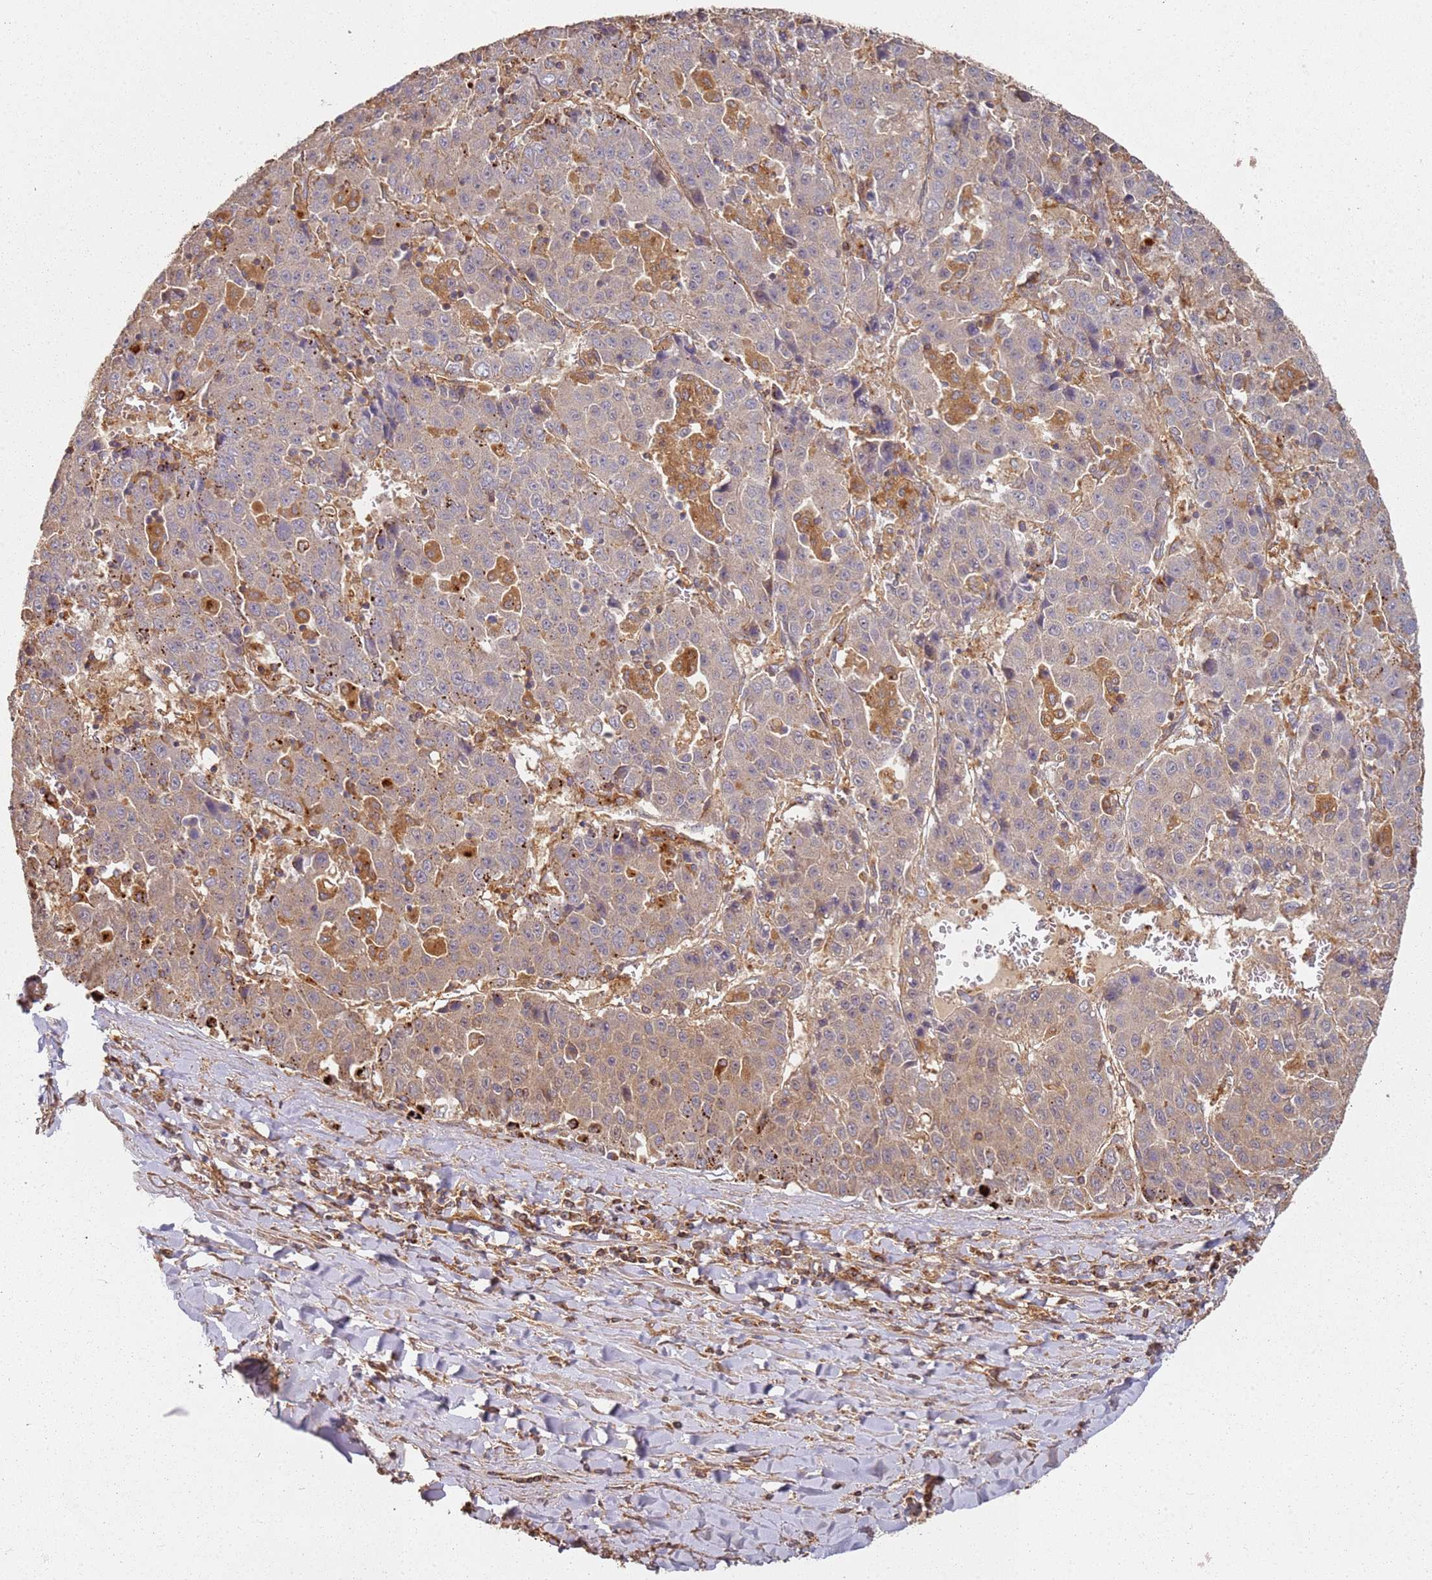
{"staining": {"intensity": "moderate", "quantity": "<25%", "location": "cytoplasmic/membranous"}, "tissue": "liver cancer", "cell_type": "Tumor cells", "image_type": "cancer", "snomed": [{"axis": "morphology", "description": "Carcinoma, Hepatocellular, NOS"}, {"axis": "topography", "description": "Liver"}], "caption": "Moderate cytoplasmic/membranous expression for a protein is identified in approximately <25% of tumor cells of liver cancer (hepatocellular carcinoma) using immunohistochemistry.", "gene": "SCGB2B2", "patient": {"sex": "female", "age": 53}}